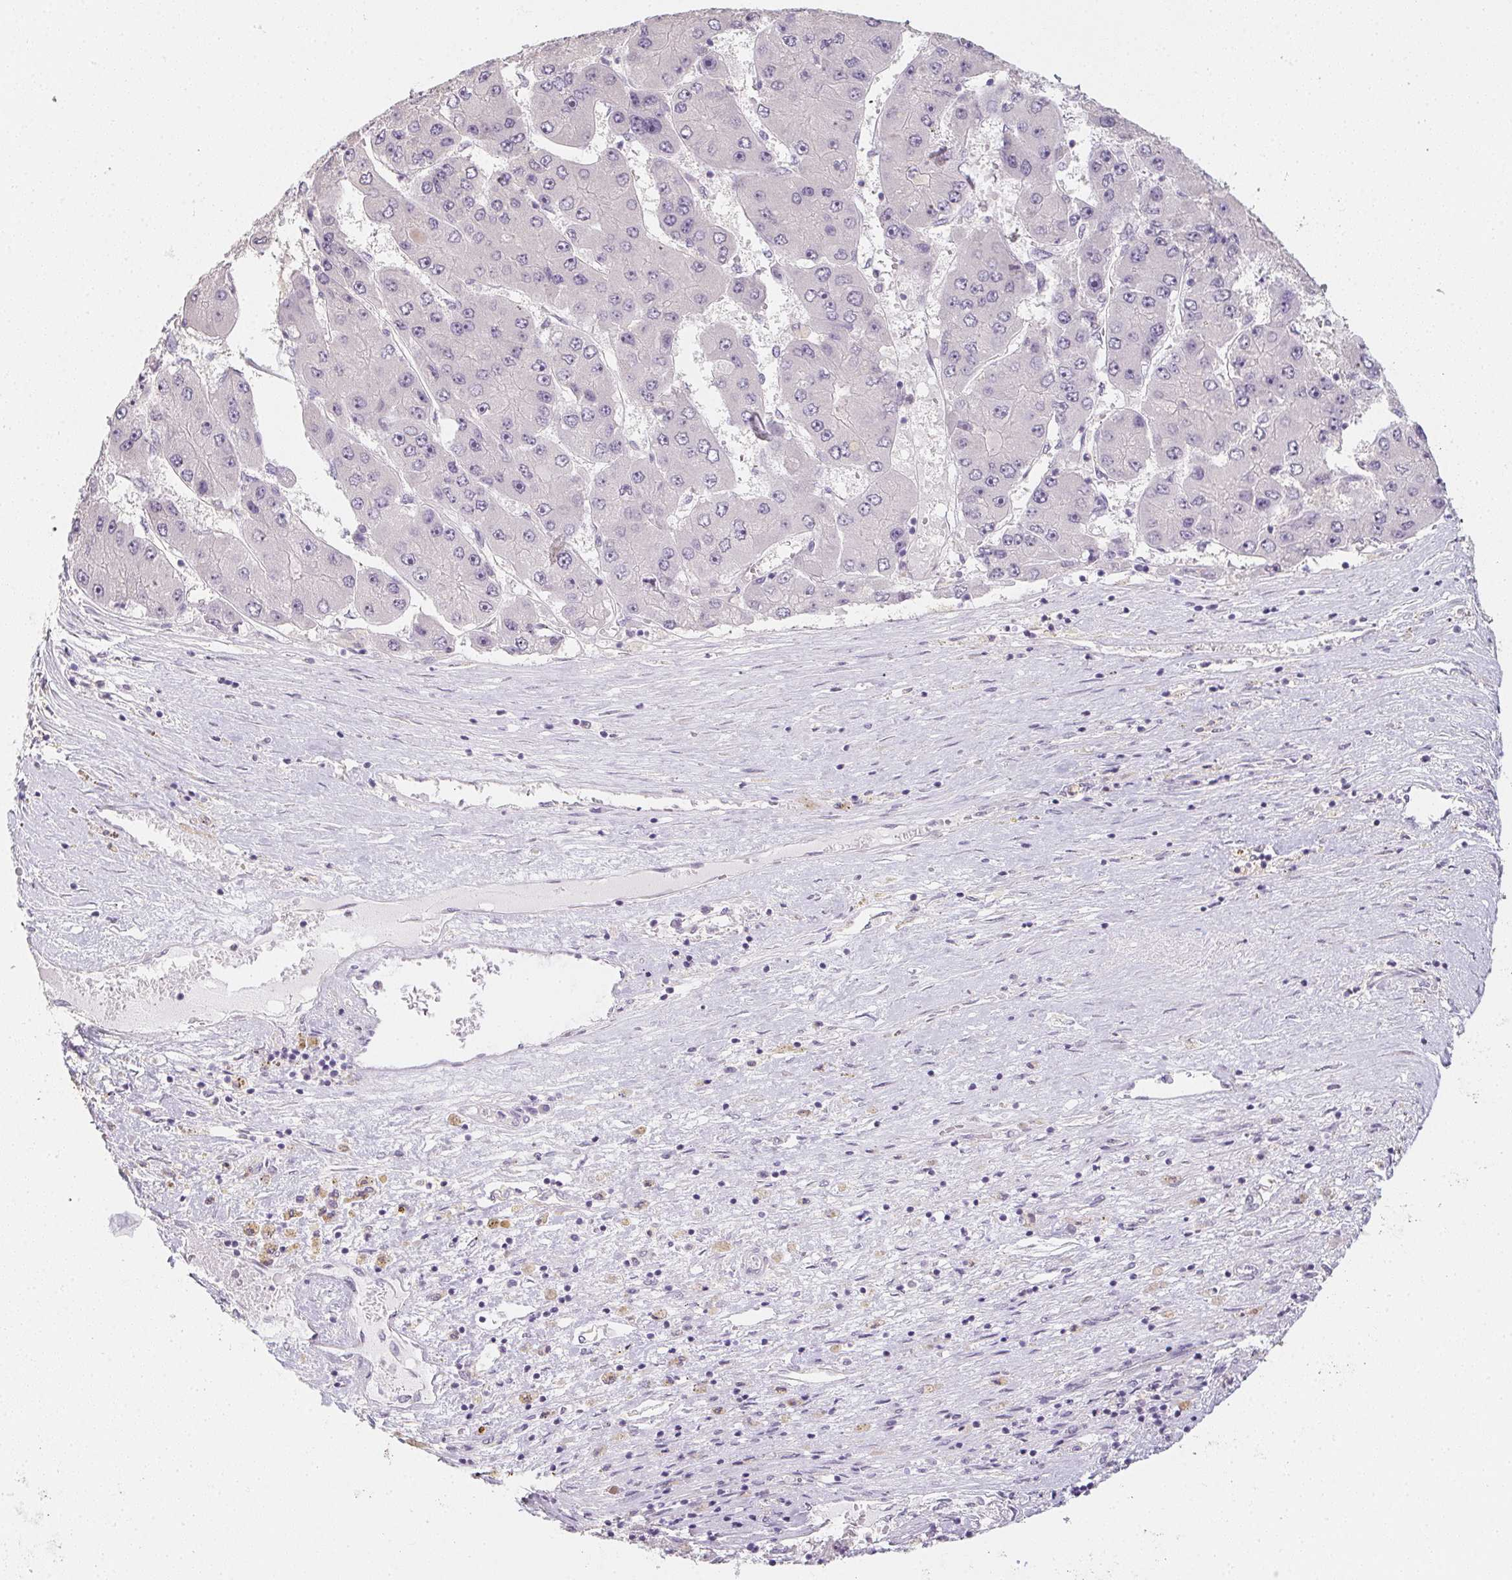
{"staining": {"intensity": "negative", "quantity": "none", "location": "none"}, "tissue": "liver cancer", "cell_type": "Tumor cells", "image_type": "cancer", "snomed": [{"axis": "morphology", "description": "Carcinoma, Hepatocellular, NOS"}, {"axis": "topography", "description": "Liver"}], "caption": "This micrograph is of liver hepatocellular carcinoma stained with immunohistochemistry (IHC) to label a protein in brown with the nuclei are counter-stained blue. There is no positivity in tumor cells. Nuclei are stained in blue.", "gene": "ZBBX", "patient": {"sex": "female", "age": 61}}